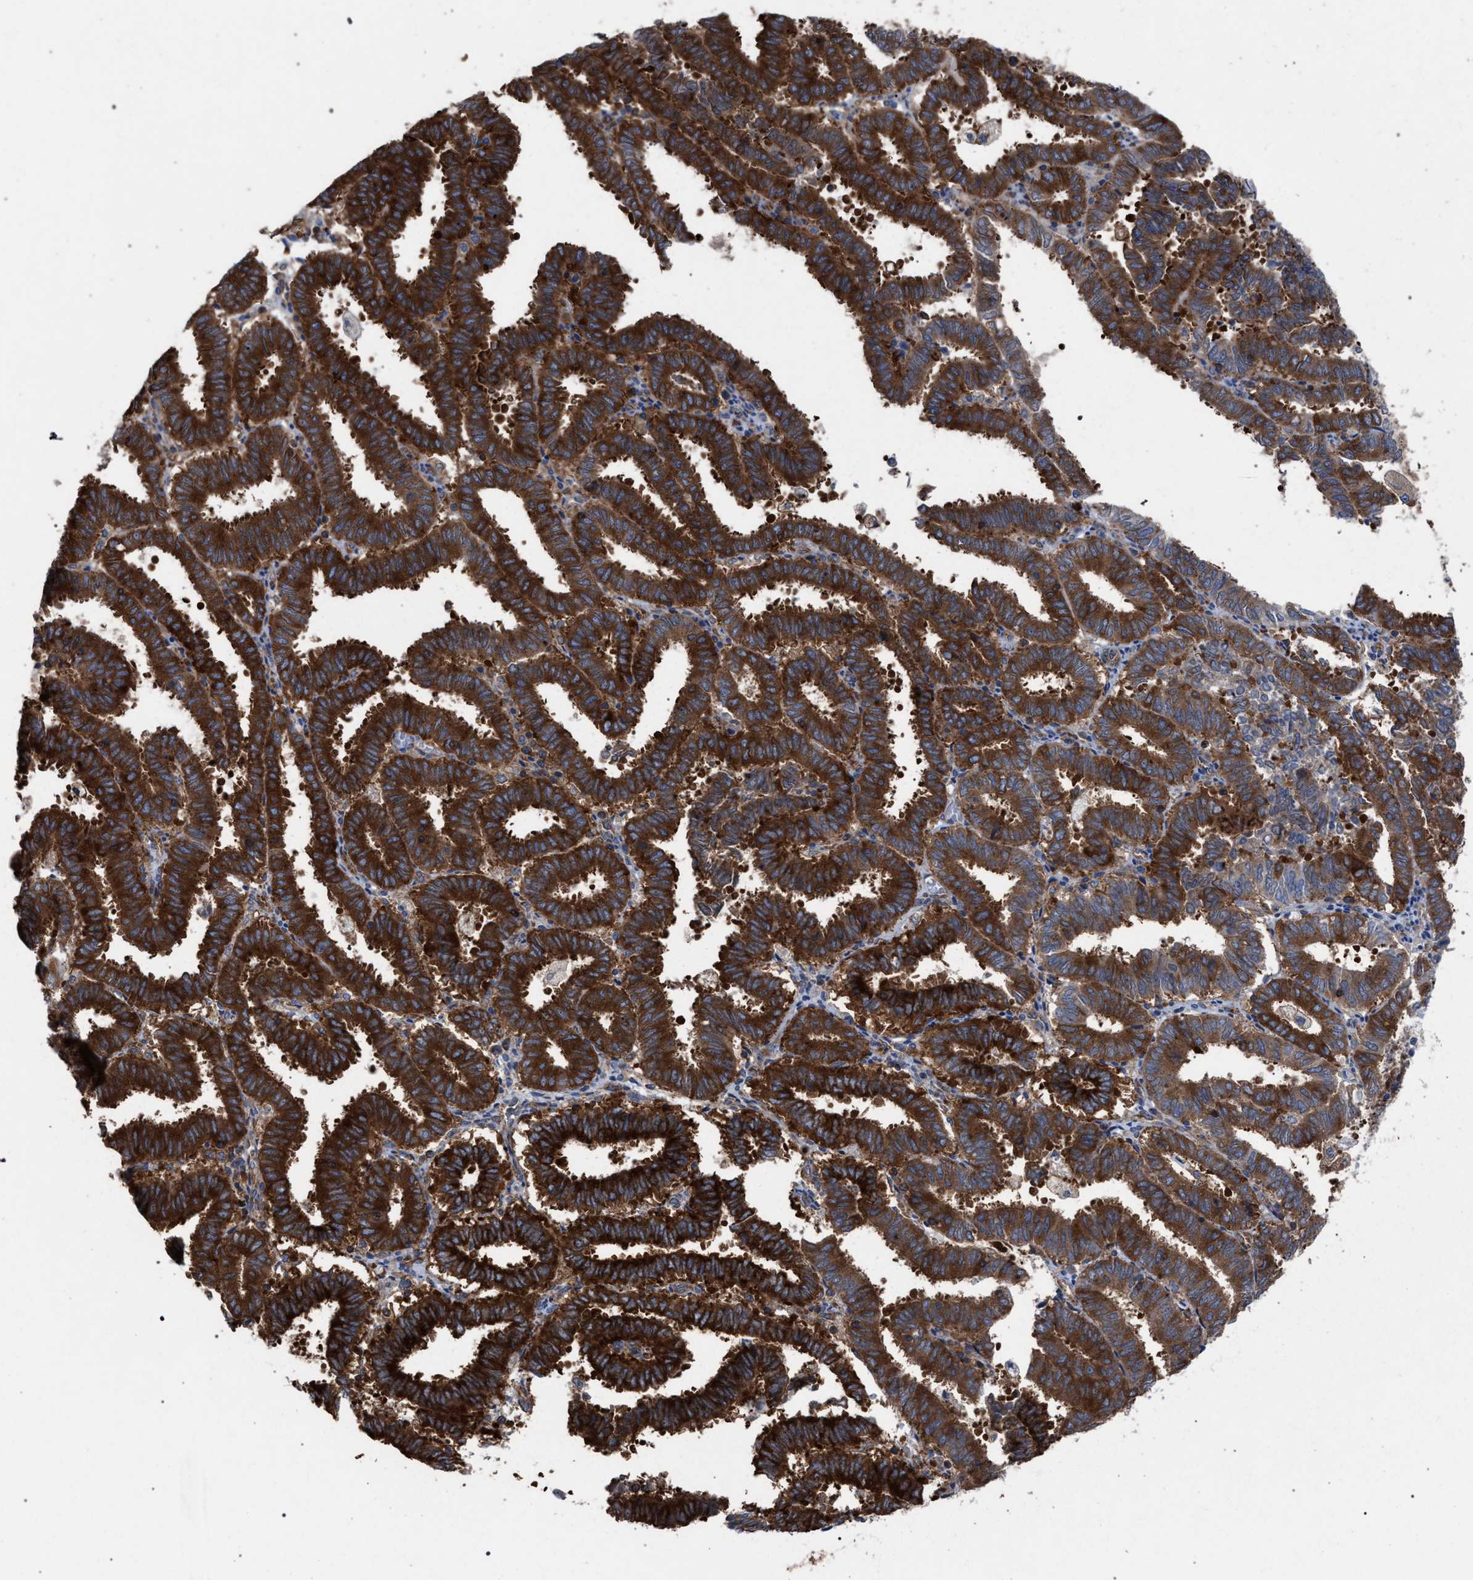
{"staining": {"intensity": "strong", "quantity": ">75%", "location": "cytoplasmic/membranous"}, "tissue": "endometrial cancer", "cell_type": "Tumor cells", "image_type": "cancer", "snomed": [{"axis": "morphology", "description": "Adenocarcinoma, NOS"}, {"axis": "topography", "description": "Uterus"}], "caption": "Tumor cells show high levels of strong cytoplasmic/membranous positivity in approximately >75% of cells in human endometrial adenocarcinoma.", "gene": "CDR2L", "patient": {"sex": "female", "age": 83}}